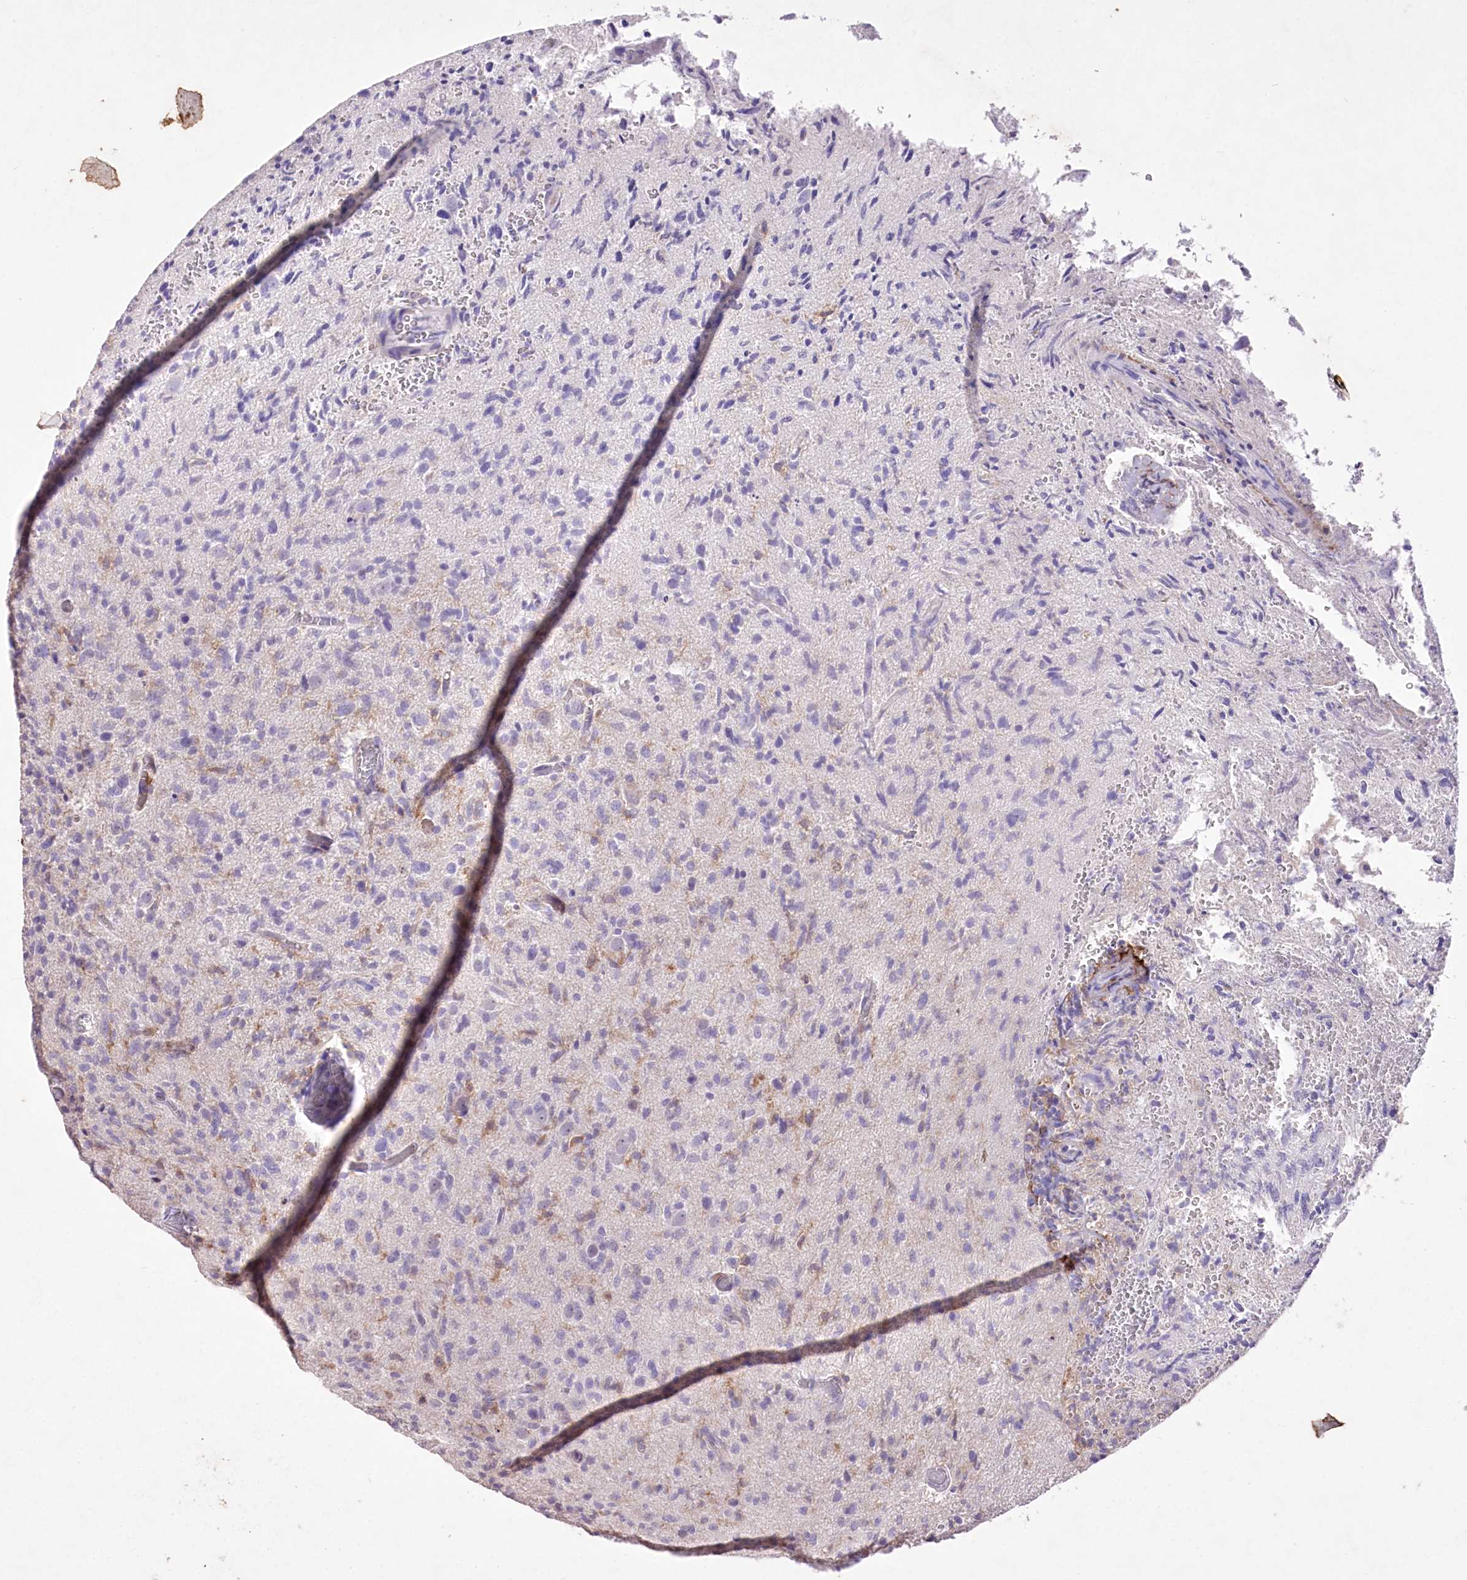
{"staining": {"intensity": "negative", "quantity": "none", "location": "none"}, "tissue": "glioma", "cell_type": "Tumor cells", "image_type": "cancer", "snomed": [{"axis": "morphology", "description": "Glioma, malignant, High grade"}, {"axis": "topography", "description": "Brain"}], "caption": "Tumor cells show no significant expression in glioma.", "gene": "ENPP1", "patient": {"sex": "female", "age": 57}}